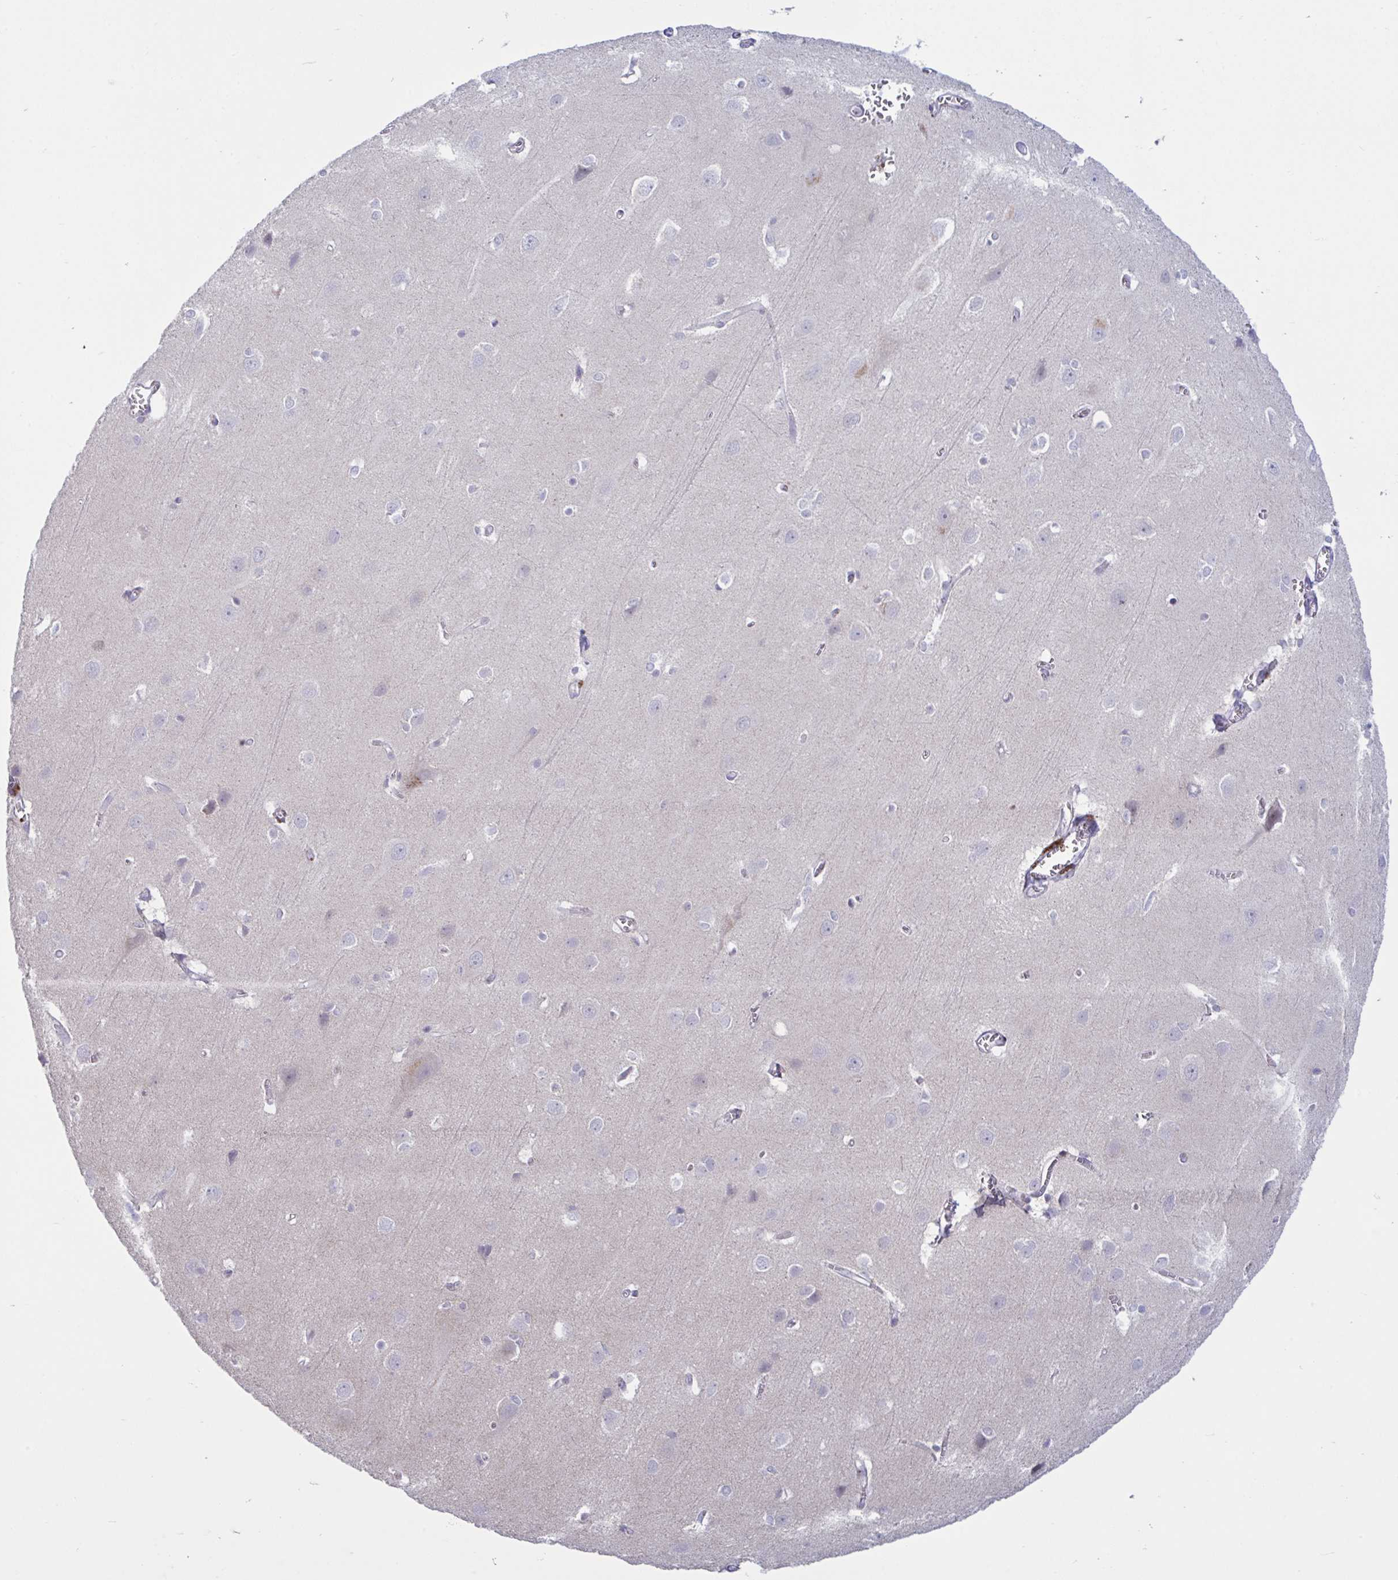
{"staining": {"intensity": "moderate", "quantity": "<25%", "location": "cytoplasmic/membranous"}, "tissue": "cerebral cortex", "cell_type": "Endothelial cells", "image_type": "normal", "snomed": [{"axis": "morphology", "description": "Normal tissue, NOS"}, {"axis": "topography", "description": "Cerebral cortex"}], "caption": "About <25% of endothelial cells in normal cerebral cortex reveal moderate cytoplasmic/membranous protein staining as visualized by brown immunohistochemical staining.", "gene": "VWC2", "patient": {"sex": "male", "age": 37}}